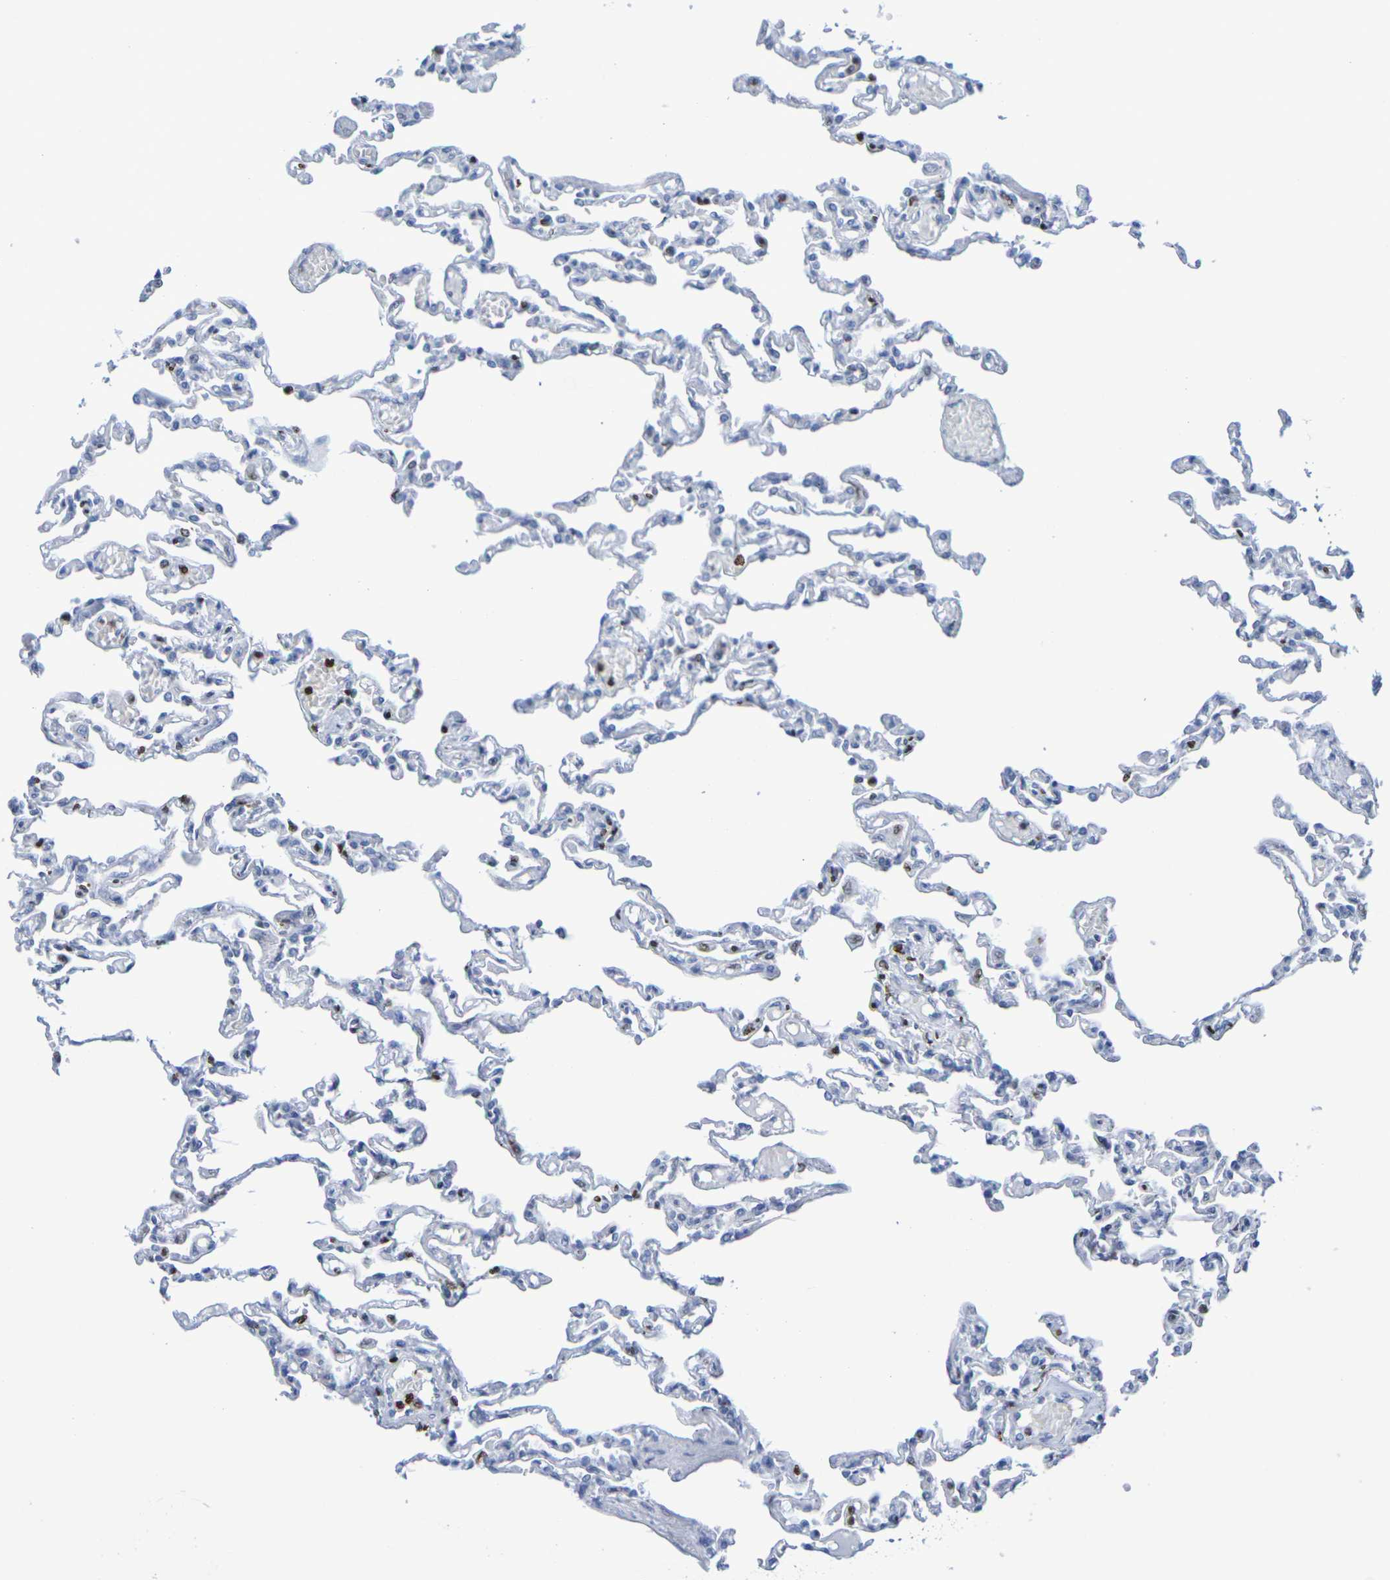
{"staining": {"intensity": "moderate", "quantity": "<25%", "location": "nuclear"}, "tissue": "lung", "cell_type": "Alveolar cells", "image_type": "normal", "snomed": [{"axis": "morphology", "description": "Normal tissue, NOS"}, {"axis": "topography", "description": "Lung"}], "caption": "This is an image of immunohistochemistry staining of unremarkable lung, which shows moderate expression in the nuclear of alveolar cells.", "gene": "H1", "patient": {"sex": "male", "age": 21}}